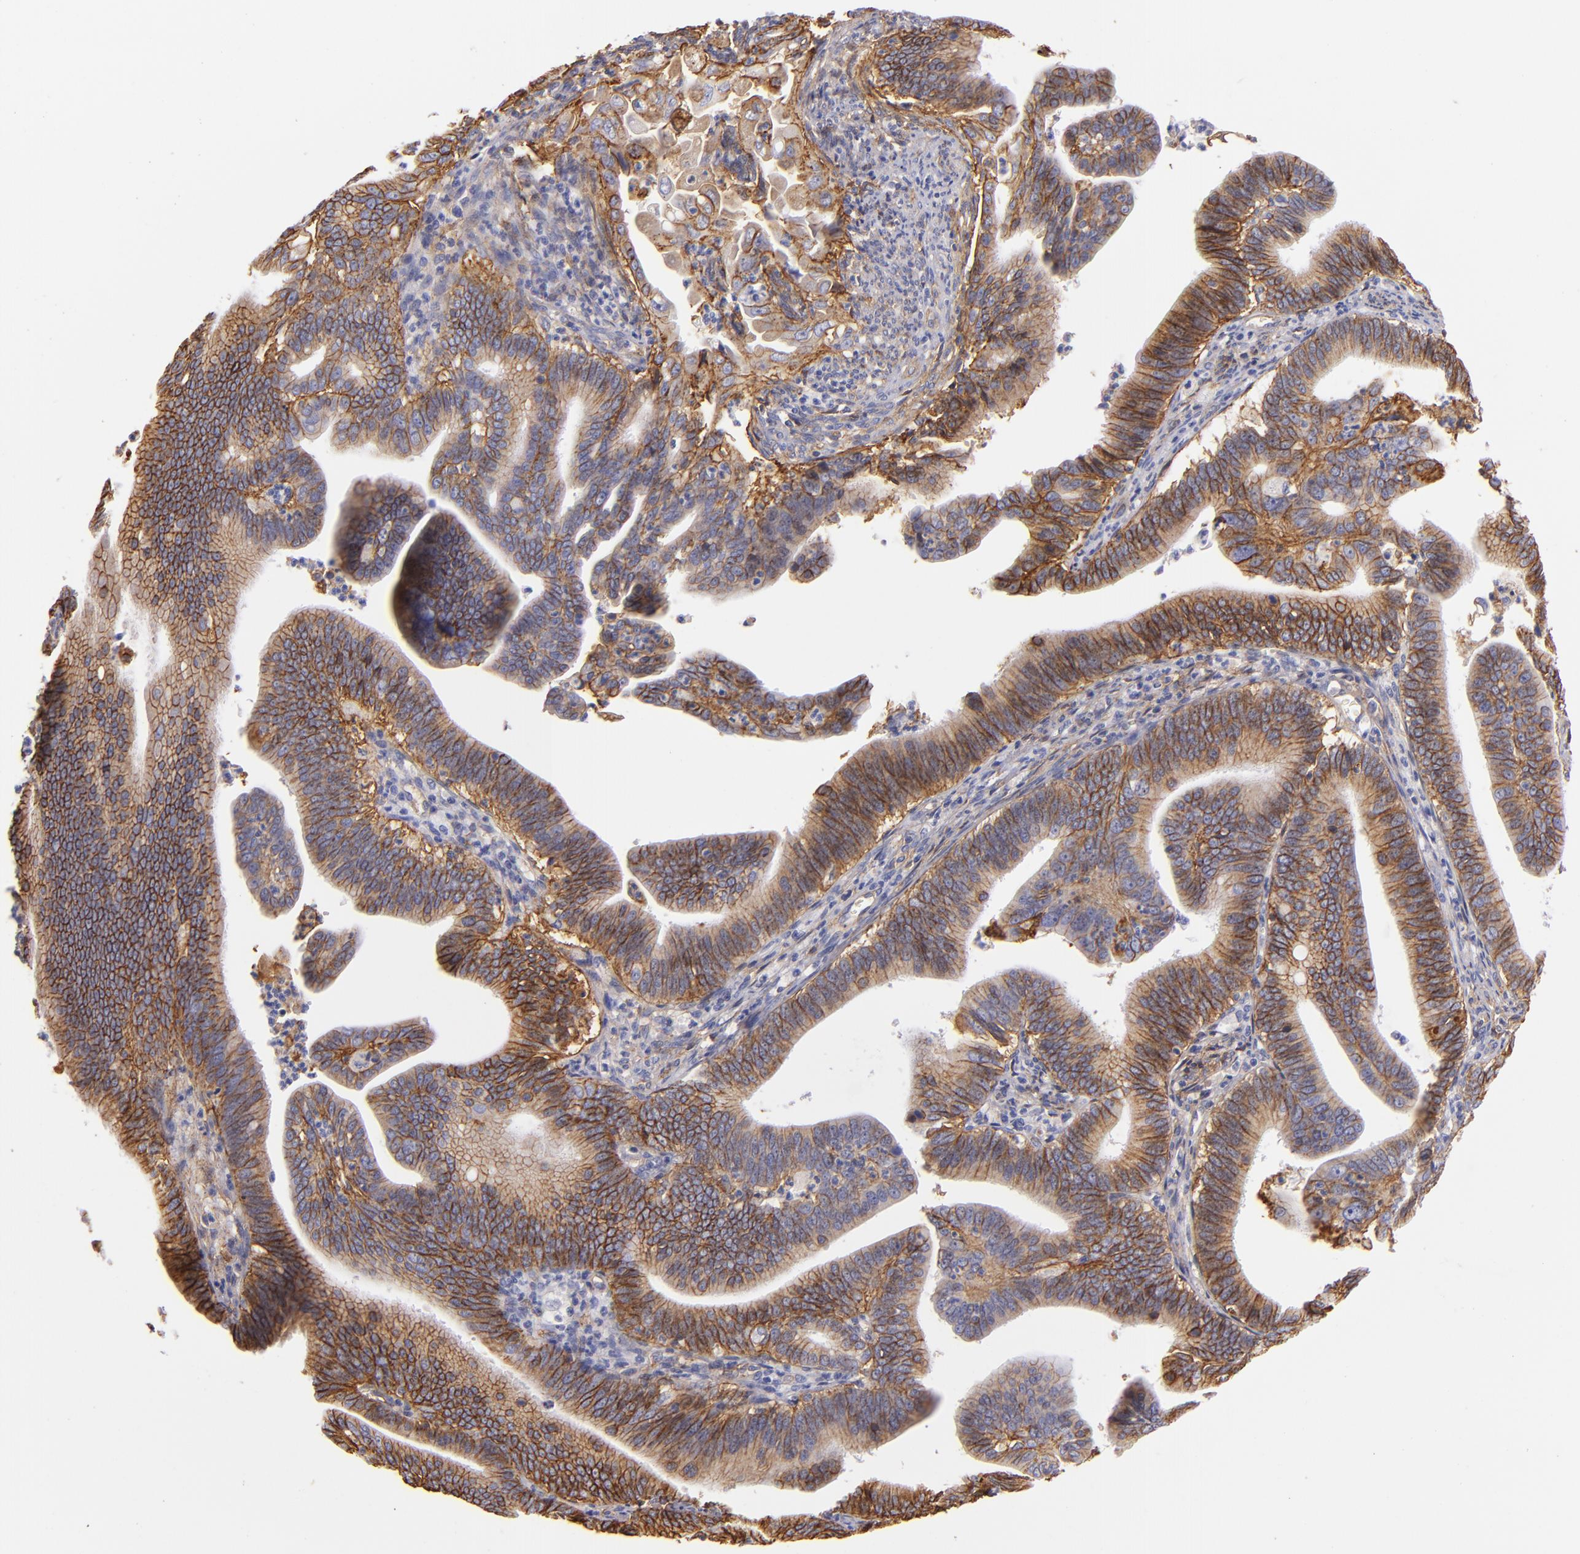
{"staining": {"intensity": "moderate", "quantity": ">75%", "location": "cytoplasmic/membranous"}, "tissue": "cervical cancer", "cell_type": "Tumor cells", "image_type": "cancer", "snomed": [{"axis": "morphology", "description": "Adenocarcinoma, NOS"}, {"axis": "topography", "description": "Cervix"}], "caption": "IHC micrograph of neoplastic tissue: human cervical cancer stained using immunohistochemistry reveals medium levels of moderate protein expression localized specifically in the cytoplasmic/membranous of tumor cells, appearing as a cytoplasmic/membranous brown color.", "gene": "CD151", "patient": {"sex": "female", "age": 47}}